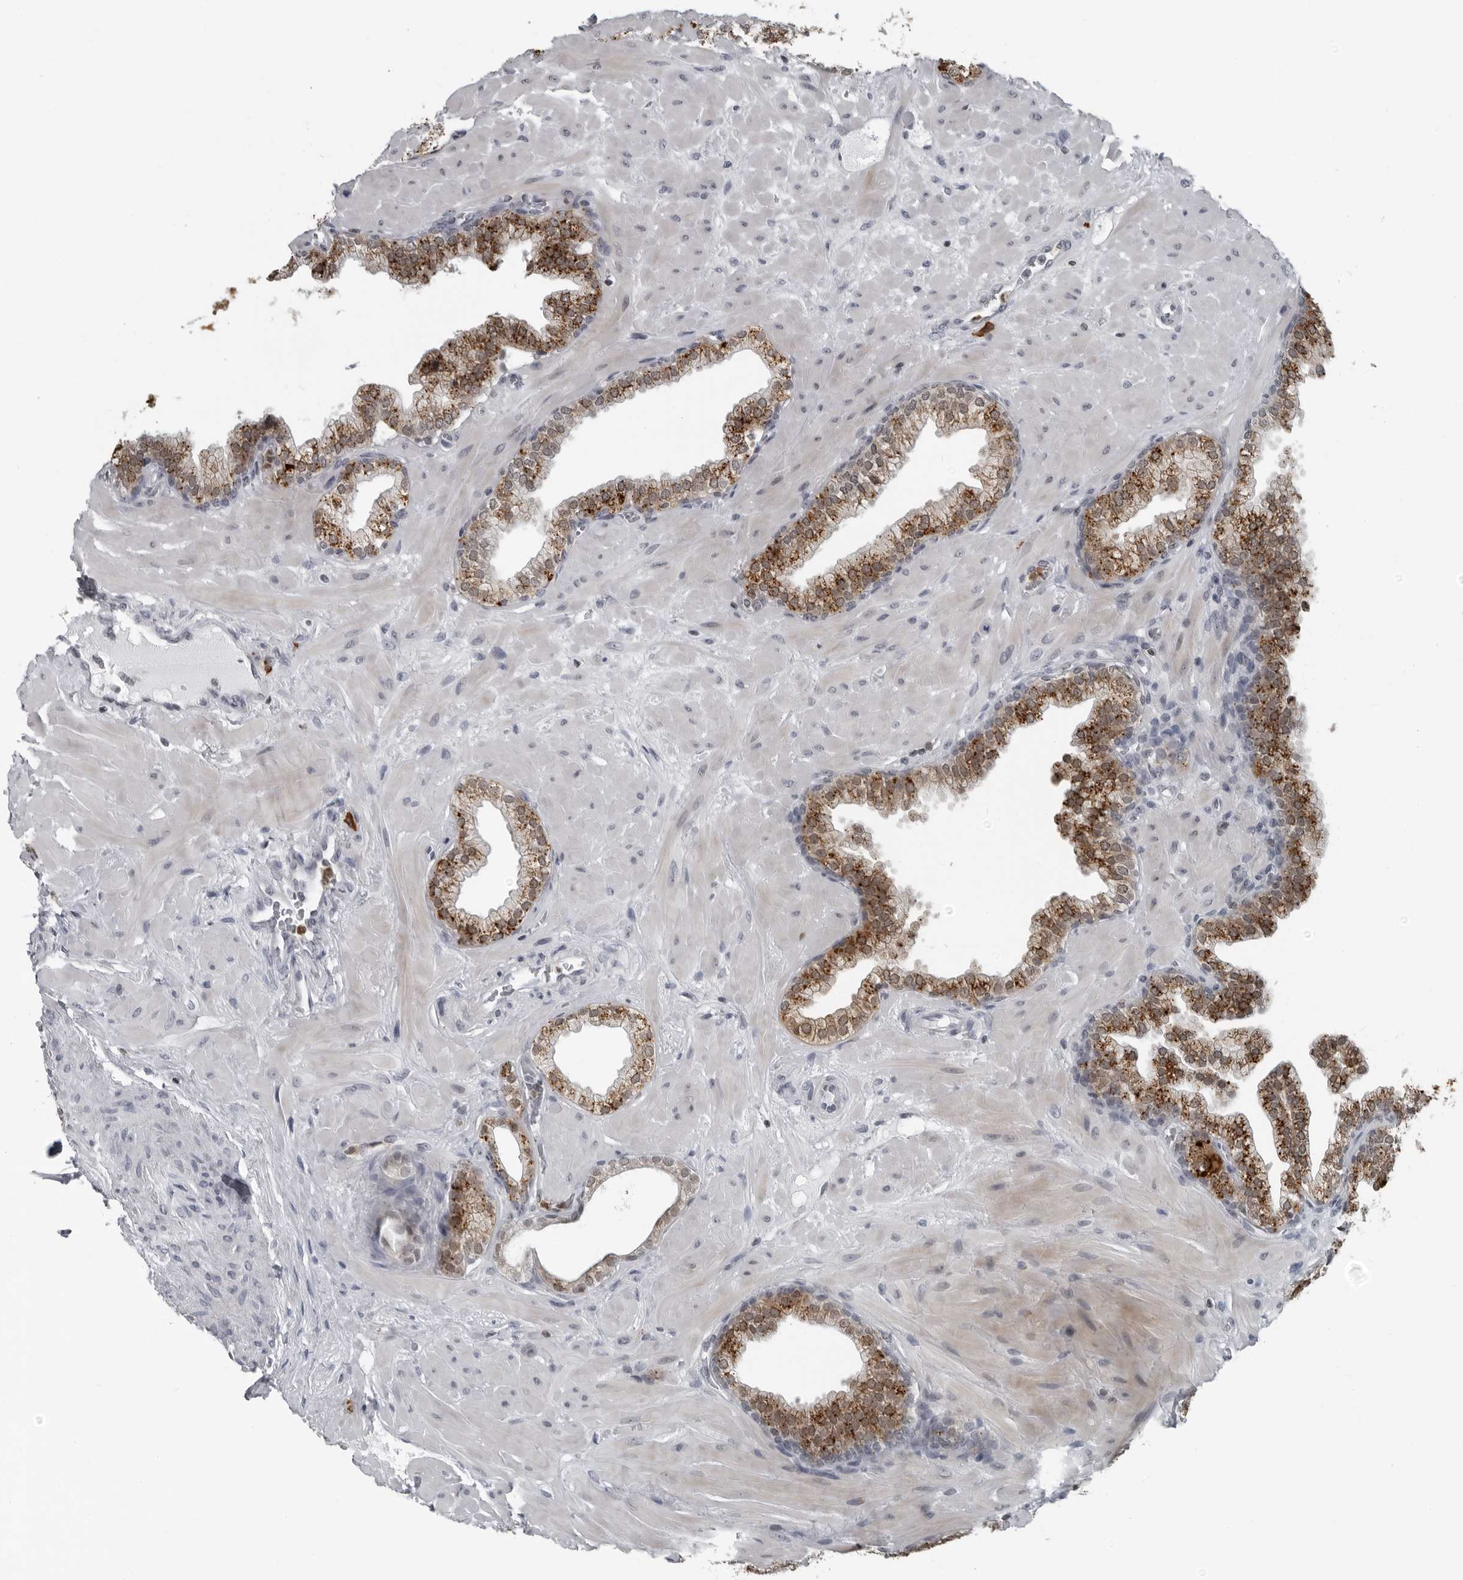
{"staining": {"intensity": "strong", "quantity": "25%-75%", "location": "cytoplasmic/membranous"}, "tissue": "prostate", "cell_type": "Glandular cells", "image_type": "normal", "snomed": [{"axis": "morphology", "description": "Normal tissue, NOS"}, {"axis": "morphology", "description": "Urothelial carcinoma, Low grade"}, {"axis": "topography", "description": "Urinary bladder"}, {"axis": "topography", "description": "Prostate"}], "caption": "This image exhibits immunohistochemistry staining of benign prostate, with high strong cytoplasmic/membranous expression in approximately 25%-75% of glandular cells.", "gene": "RTCA", "patient": {"sex": "male", "age": 60}}